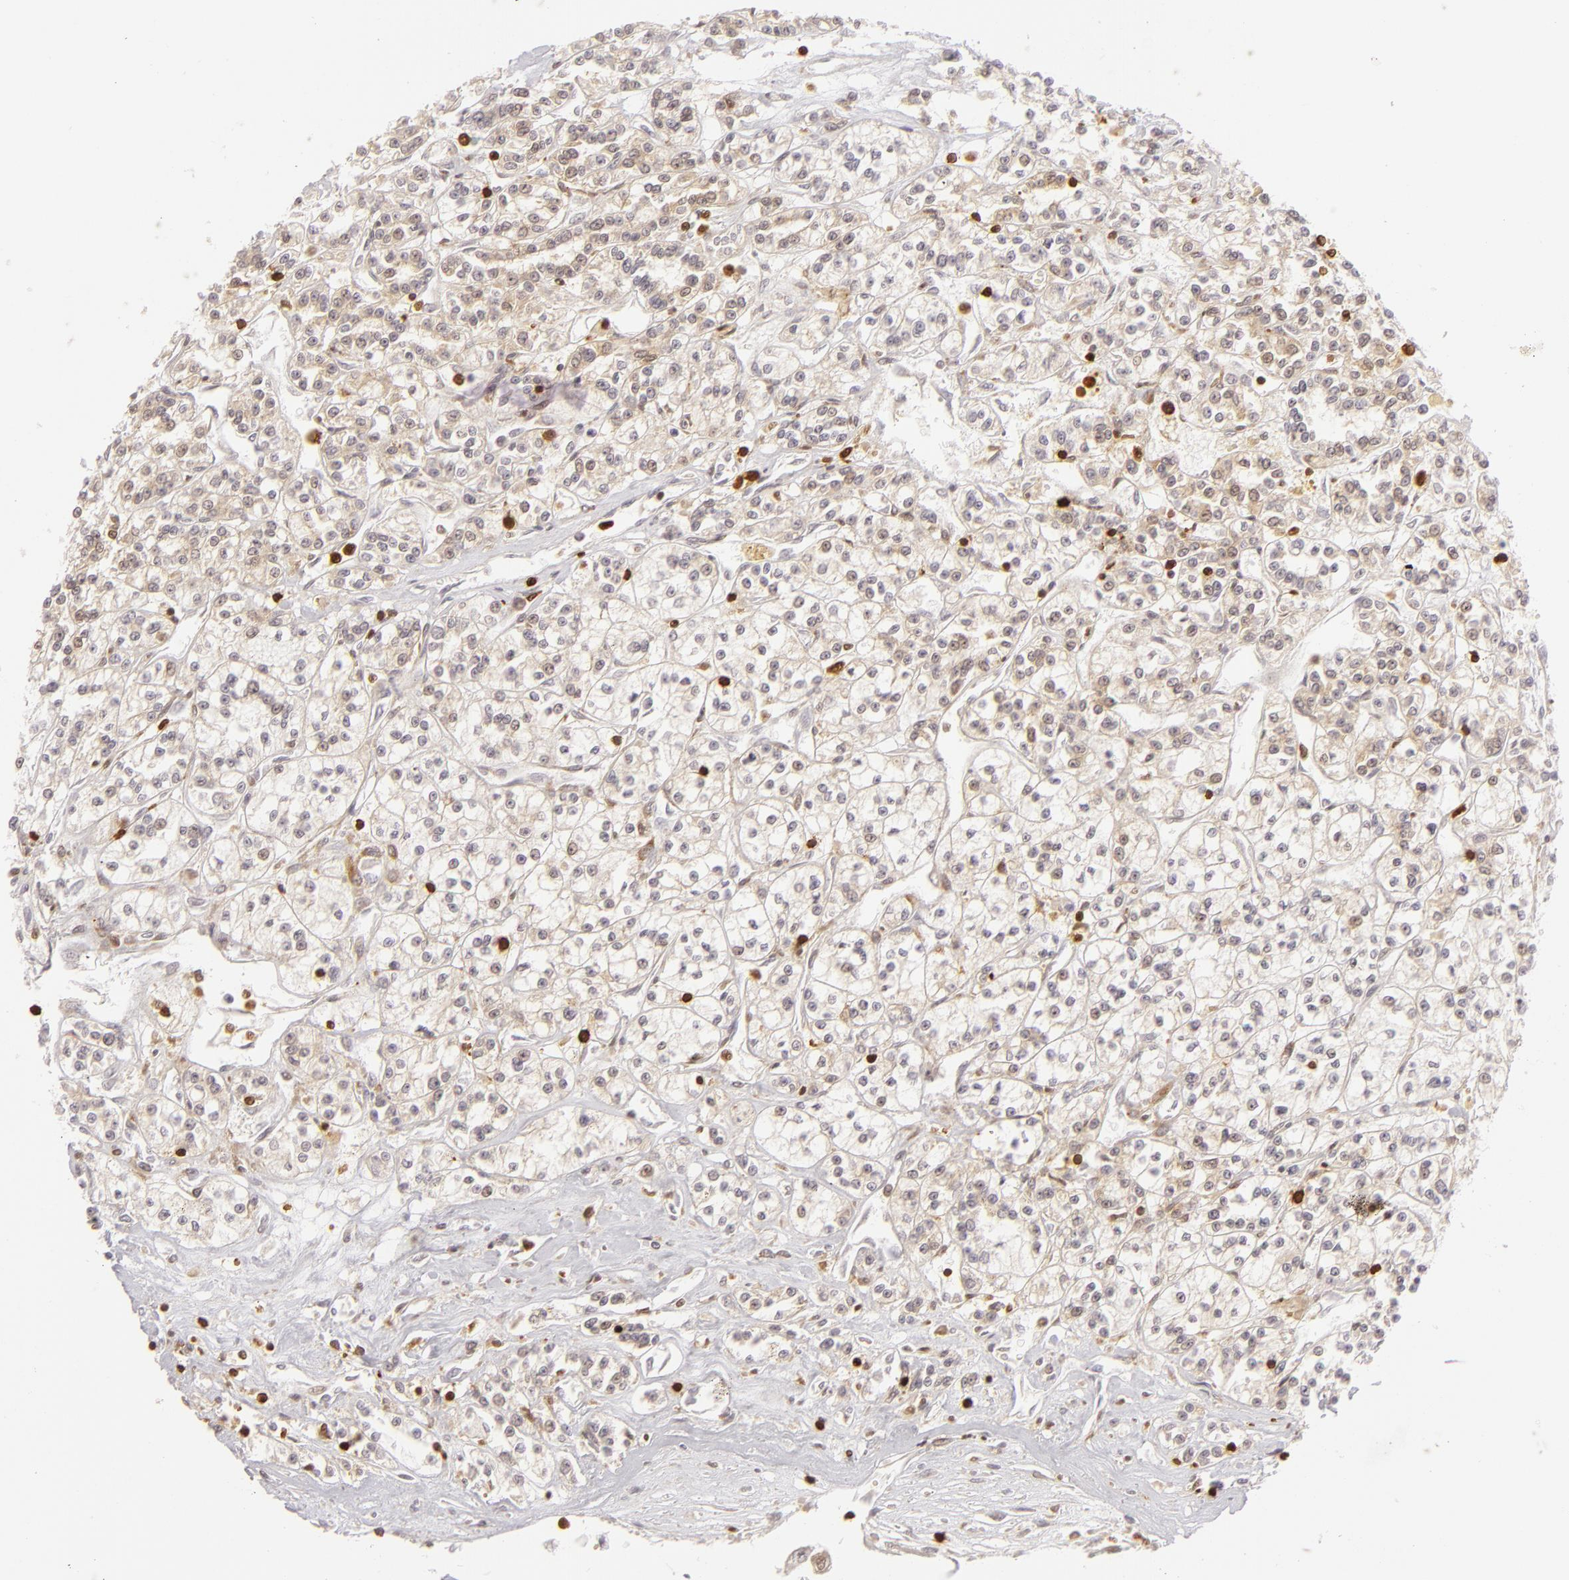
{"staining": {"intensity": "weak", "quantity": "<25%", "location": "cytoplasmic/membranous"}, "tissue": "renal cancer", "cell_type": "Tumor cells", "image_type": "cancer", "snomed": [{"axis": "morphology", "description": "Adenocarcinoma, NOS"}, {"axis": "topography", "description": "Kidney"}], "caption": "Immunohistochemistry micrograph of neoplastic tissue: renal cancer stained with DAB shows no significant protein staining in tumor cells.", "gene": "APOBEC3G", "patient": {"sex": "female", "age": 76}}